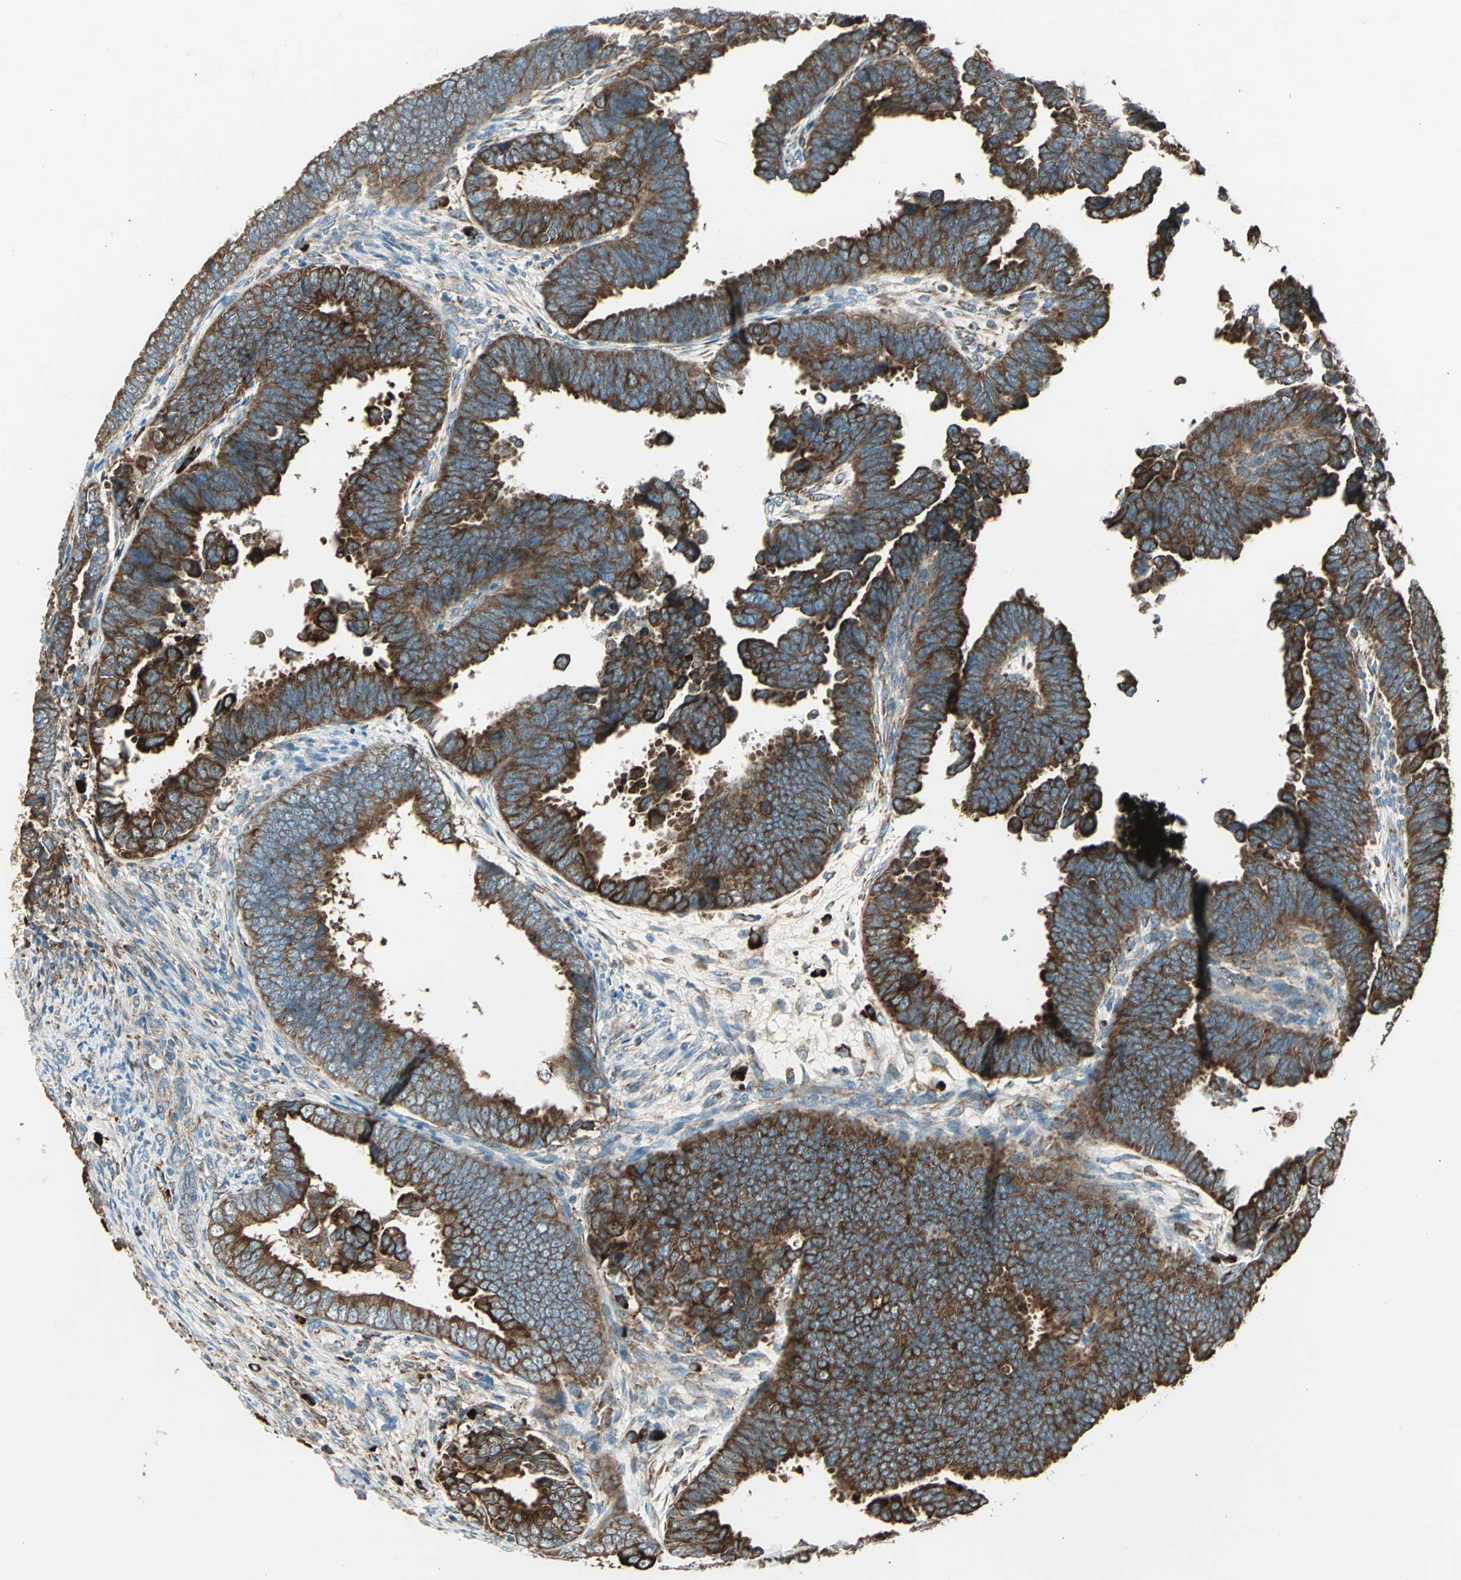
{"staining": {"intensity": "strong", "quantity": ">75%", "location": "cytoplasmic/membranous"}, "tissue": "endometrial cancer", "cell_type": "Tumor cells", "image_type": "cancer", "snomed": [{"axis": "morphology", "description": "Adenocarcinoma, NOS"}, {"axis": "topography", "description": "Endometrium"}], "caption": "An image of endometrial cancer stained for a protein reveals strong cytoplasmic/membranous brown staining in tumor cells. Using DAB (brown) and hematoxylin (blue) stains, captured at high magnification using brightfield microscopy.", "gene": "PDIA4", "patient": {"sex": "female", "age": 75}}